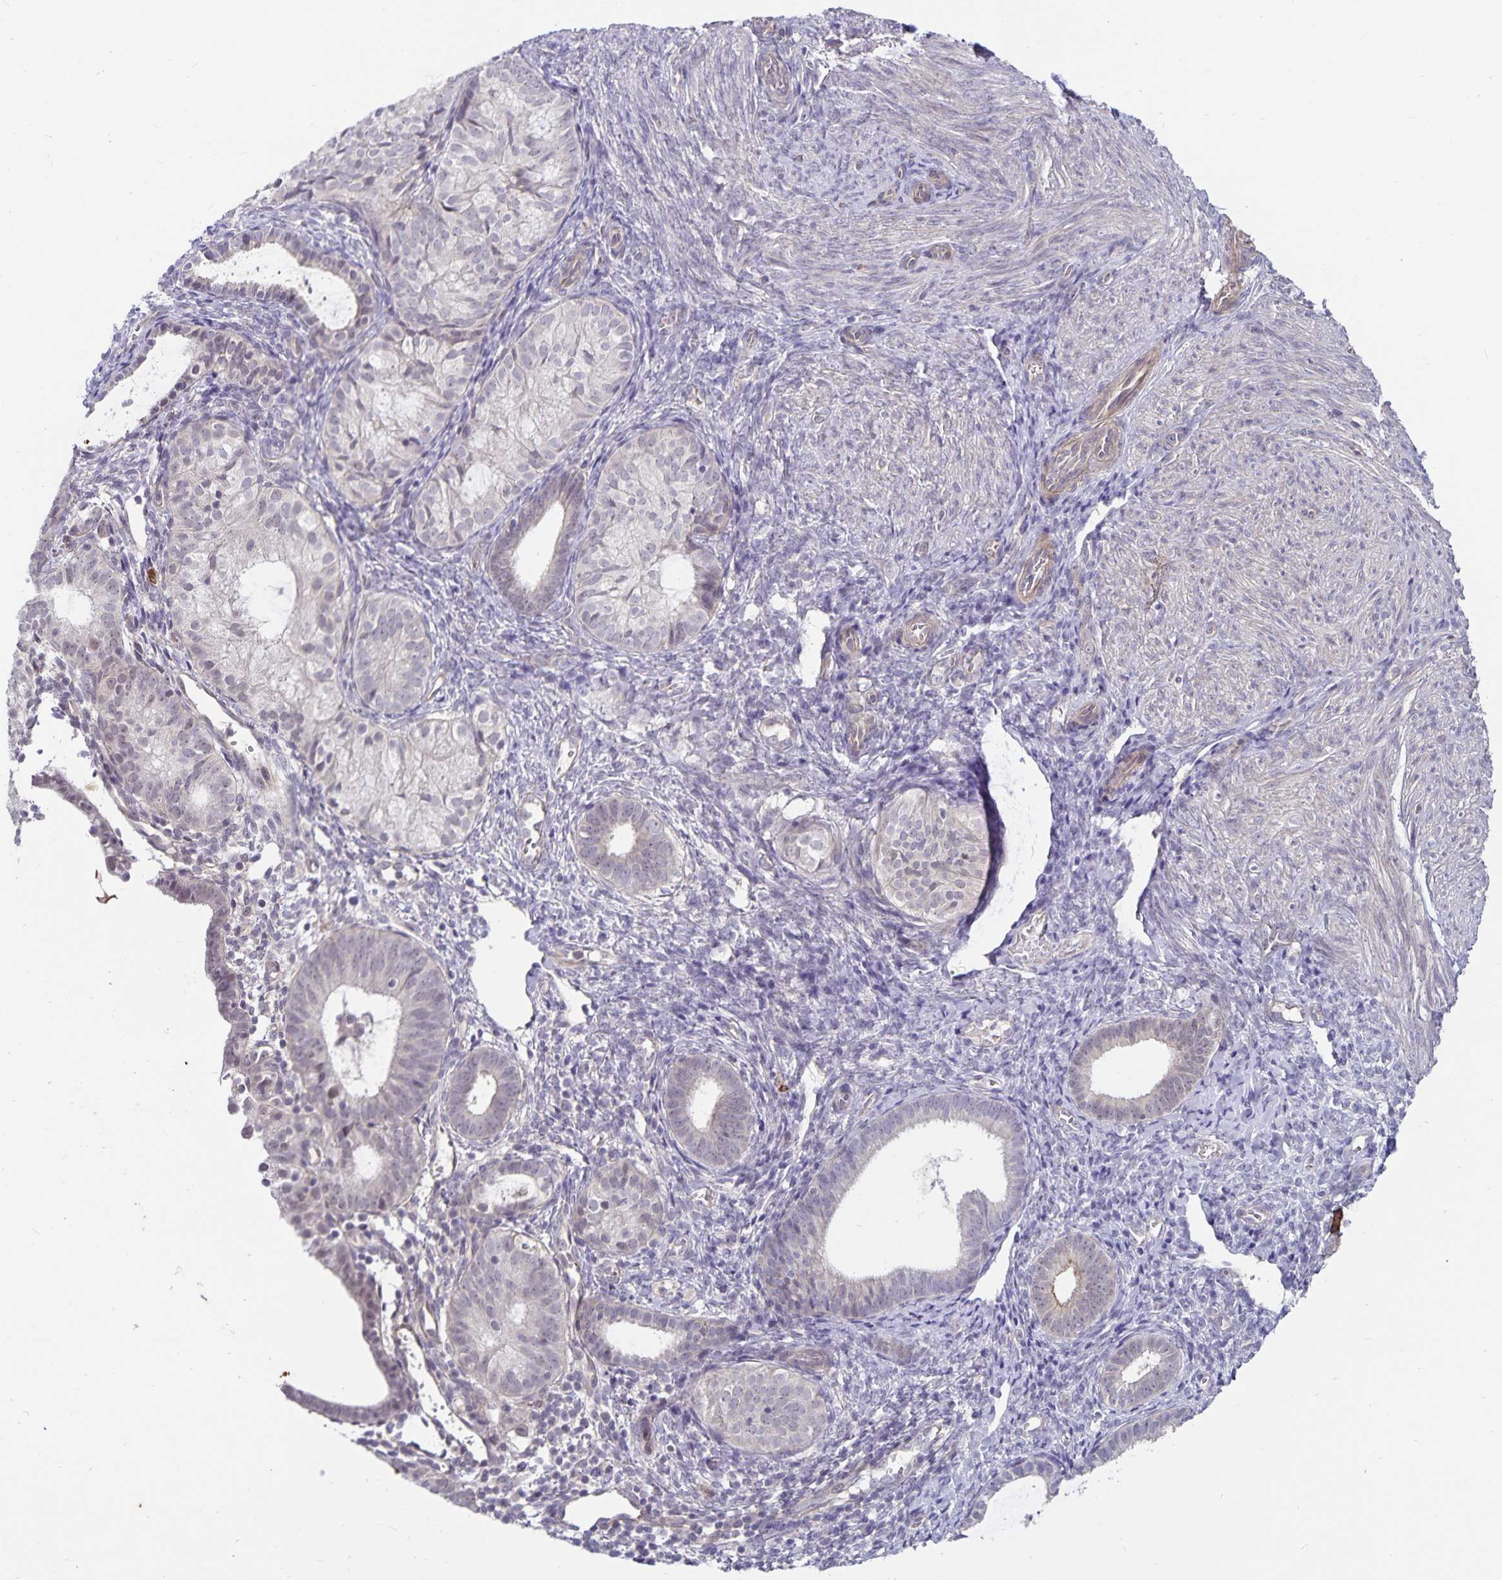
{"staining": {"intensity": "weak", "quantity": "<25%", "location": "nuclear"}, "tissue": "endometrial cancer", "cell_type": "Tumor cells", "image_type": "cancer", "snomed": [{"axis": "morphology", "description": "Normal tissue, NOS"}, {"axis": "morphology", "description": "Adenocarcinoma, NOS"}, {"axis": "topography", "description": "Smooth muscle"}, {"axis": "topography", "description": "Endometrium"}, {"axis": "topography", "description": "Myometrium, NOS"}], "caption": "The immunohistochemistry (IHC) histopathology image has no significant positivity in tumor cells of endometrial cancer (adenocarcinoma) tissue. (Stains: DAB (3,3'-diaminobenzidine) immunohistochemistry with hematoxylin counter stain, Microscopy: brightfield microscopy at high magnification).", "gene": "CDKN2B", "patient": {"sex": "female", "age": 81}}